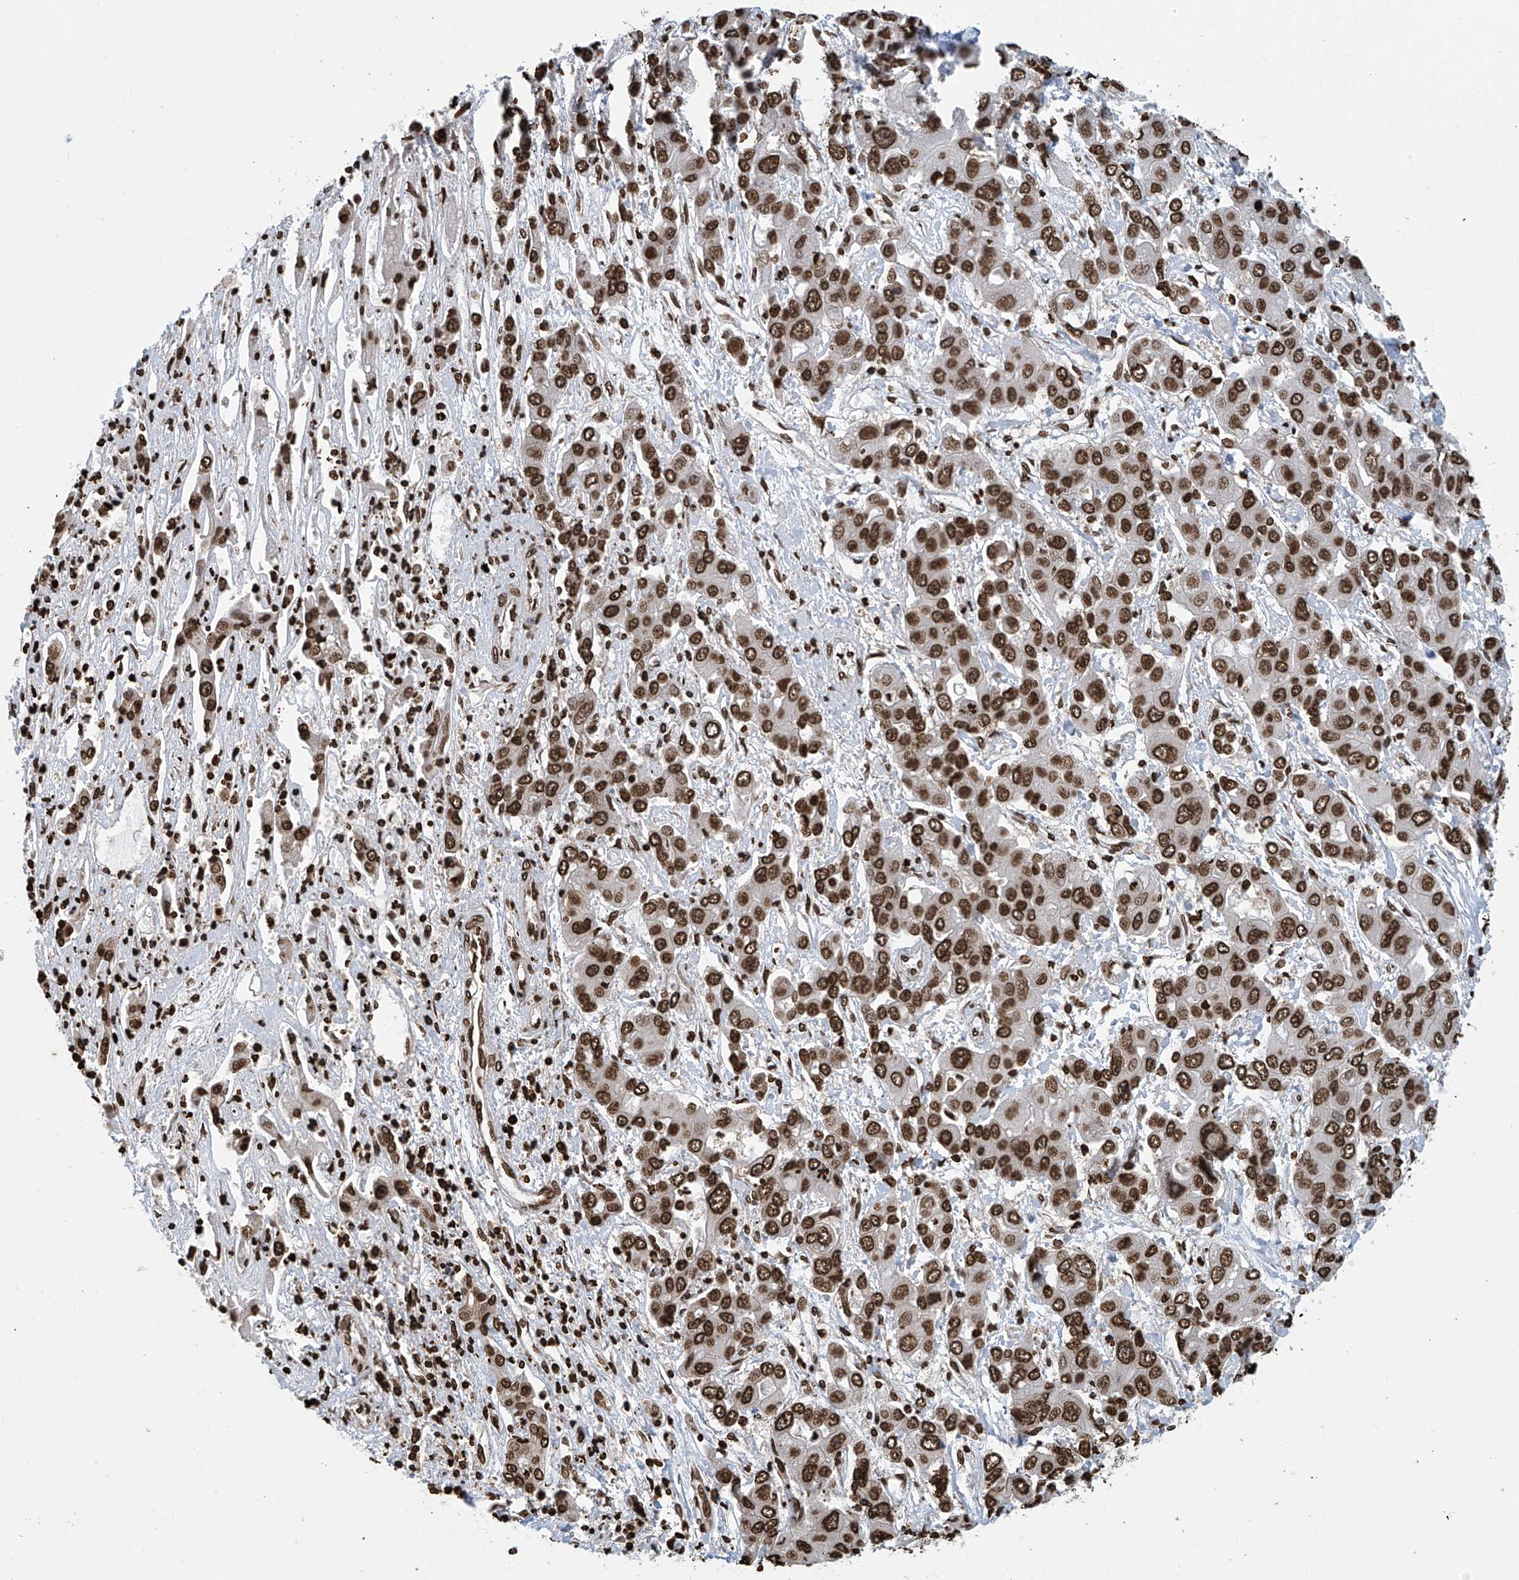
{"staining": {"intensity": "strong", "quantity": ">75%", "location": "nuclear"}, "tissue": "liver cancer", "cell_type": "Tumor cells", "image_type": "cancer", "snomed": [{"axis": "morphology", "description": "Cholangiocarcinoma"}, {"axis": "topography", "description": "Liver"}], "caption": "Immunohistochemical staining of human cholangiocarcinoma (liver) displays high levels of strong nuclear protein positivity in approximately >75% of tumor cells.", "gene": "DPPA2", "patient": {"sex": "male", "age": 67}}